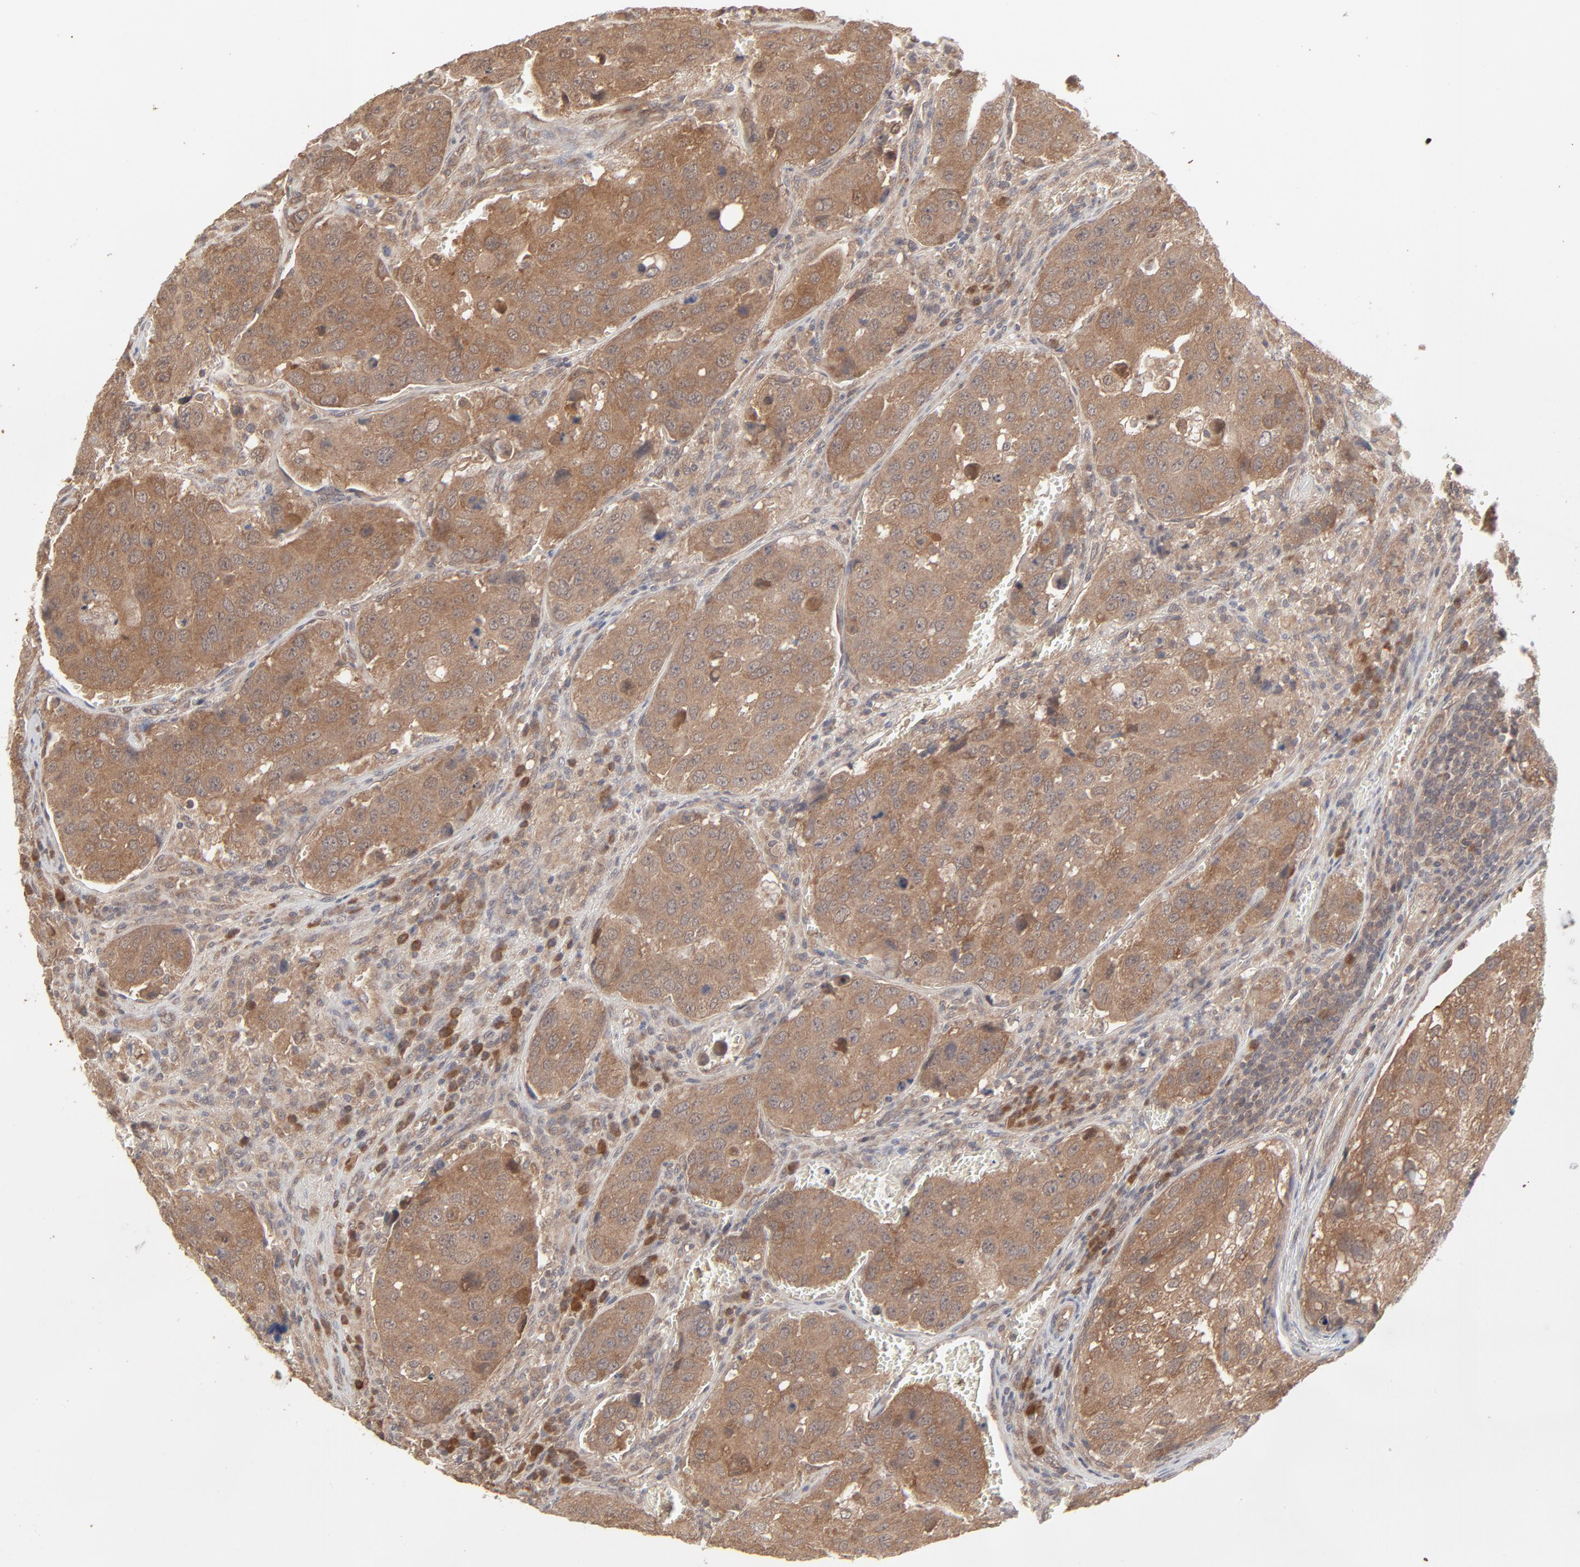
{"staining": {"intensity": "moderate", "quantity": ">75%", "location": "cytoplasmic/membranous"}, "tissue": "urothelial cancer", "cell_type": "Tumor cells", "image_type": "cancer", "snomed": [{"axis": "morphology", "description": "Urothelial carcinoma, High grade"}, {"axis": "topography", "description": "Lymph node"}, {"axis": "topography", "description": "Urinary bladder"}], "caption": "Immunohistochemistry image of neoplastic tissue: urothelial carcinoma (high-grade) stained using immunohistochemistry (IHC) demonstrates medium levels of moderate protein expression localized specifically in the cytoplasmic/membranous of tumor cells, appearing as a cytoplasmic/membranous brown color.", "gene": "SCFD1", "patient": {"sex": "male", "age": 51}}